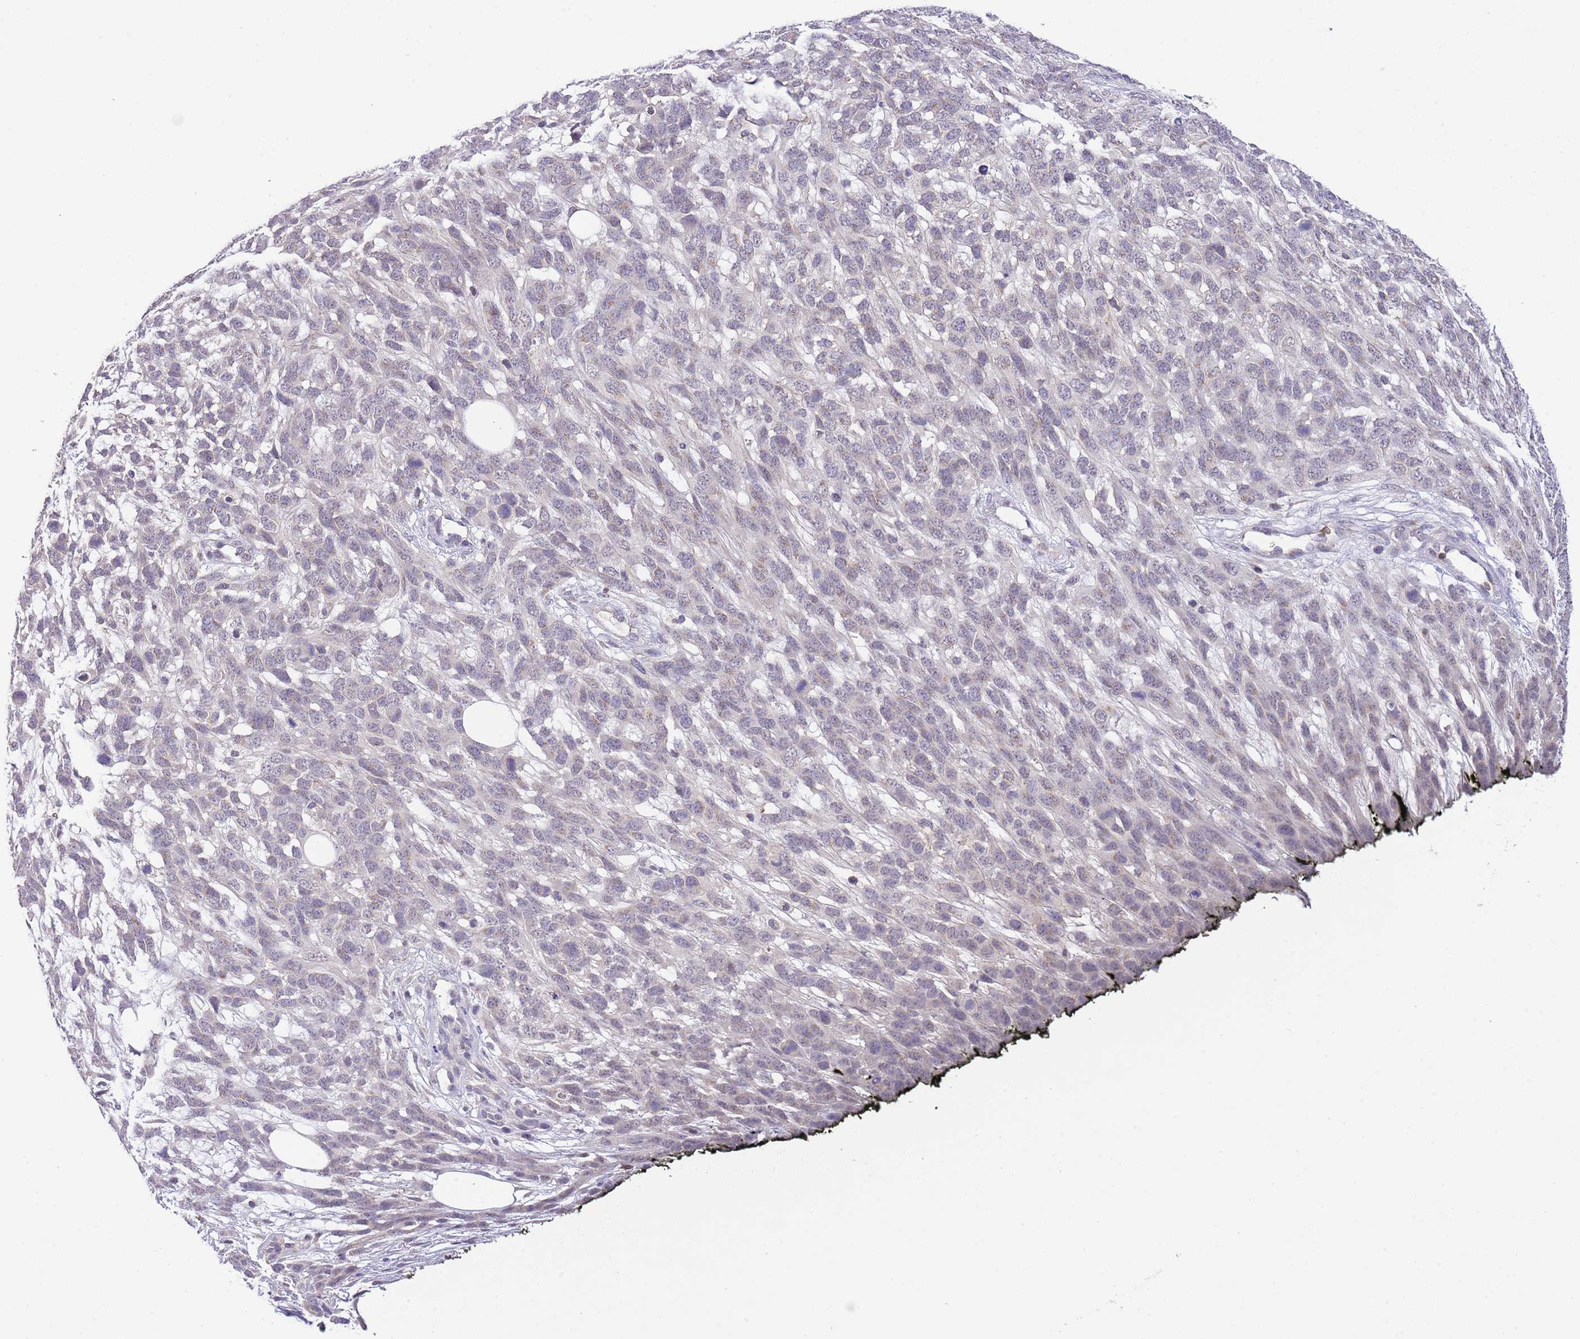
{"staining": {"intensity": "negative", "quantity": "none", "location": "none"}, "tissue": "melanoma", "cell_type": "Tumor cells", "image_type": "cancer", "snomed": [{"axis": "morphology", "description": "Normal morphology"}, {"axis": "morphology", "description": "Malignant melanoma, NOS"}, {"axis": "topography", "description": "Skin"}], "caption": "Melanoma was stained to show a protein in brown. There is no significant staining in tumor cells.", "gene": "EFHD1", "patient": {"sex": "female", "age": 72}}